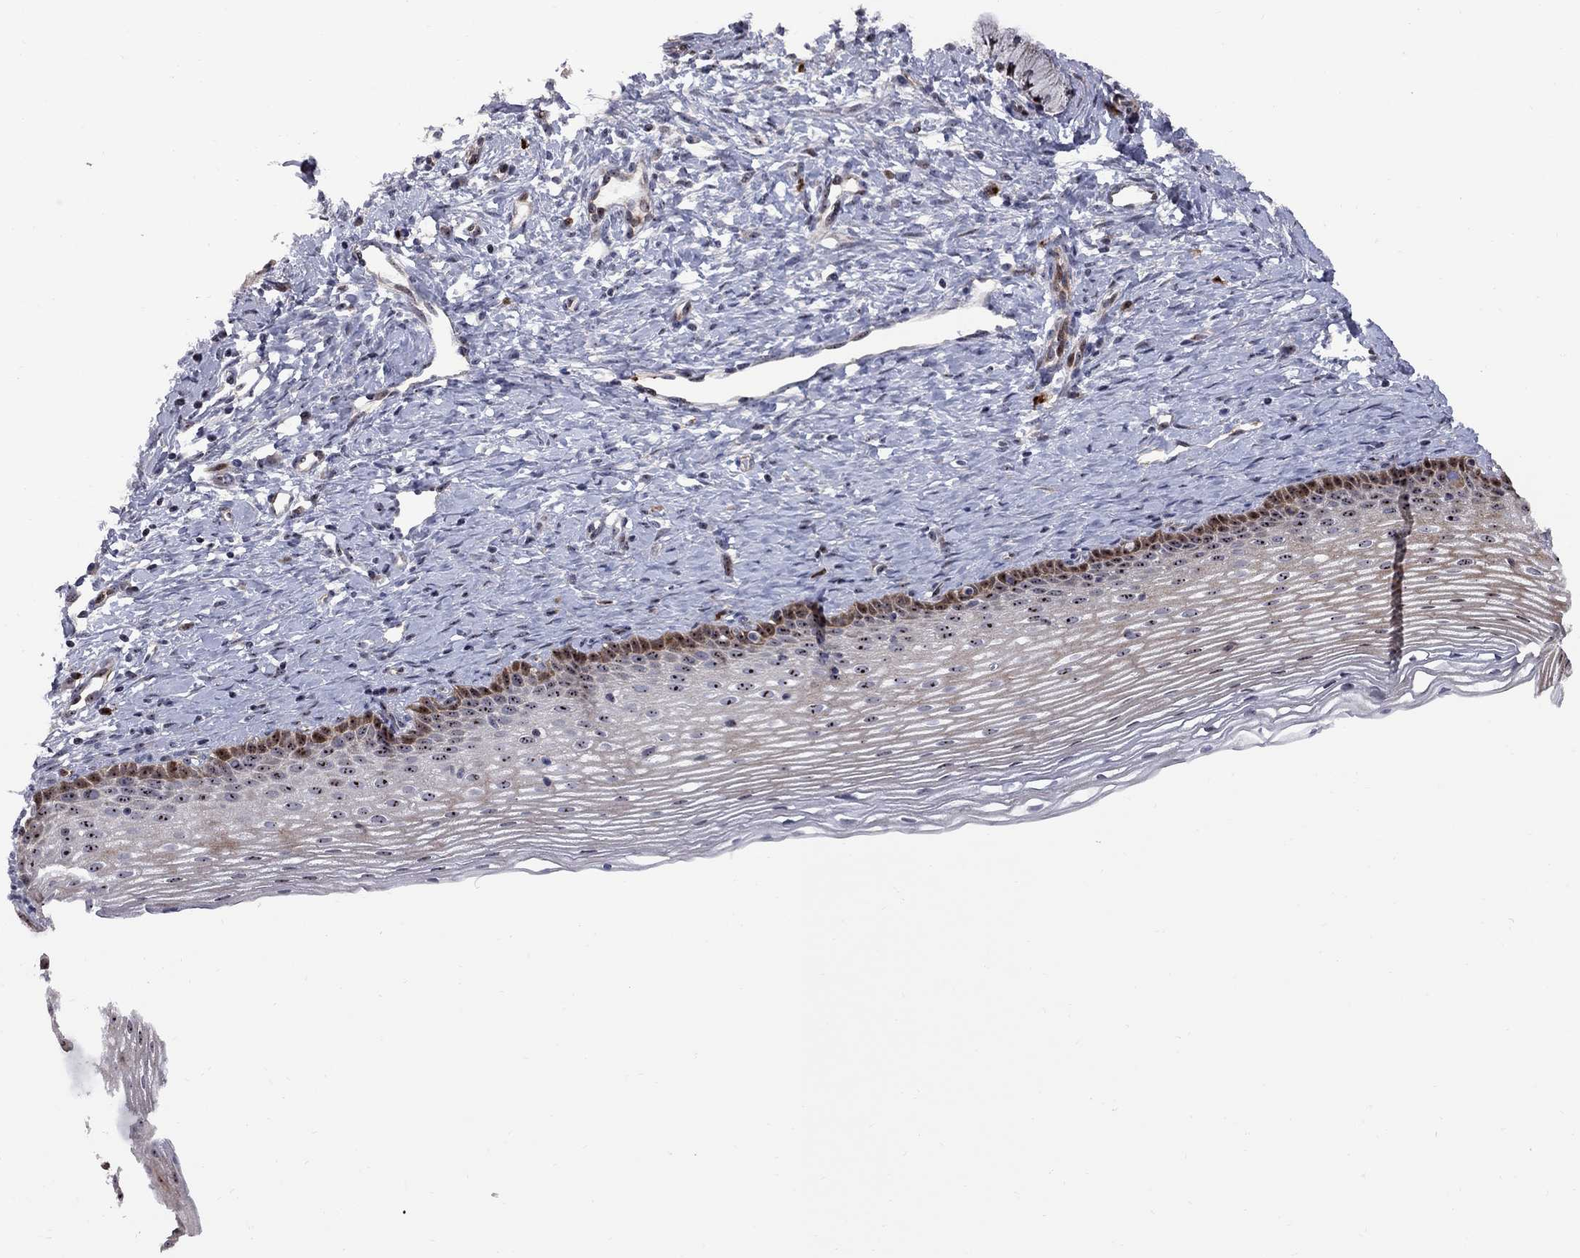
{"staining": {"intensity": "moderate", "quantity": "<25%", "location": "cytoplasmic/membranous"}, "tissue": "cervix", "cell_type": "Glandular cells", "image_type": "normal", "snomed": [{"axis": "morphology", "description": "Normal tissue, NOS"}, {"axis": "topography", "description": "Cervix"}], "caption": "Protein staining of benign cervix displays moderate cytoplasmic/membranous staining in about <25% of glandular cells.", "gene": "DHX33", "patient": {"sex": "female", "age": 39}}